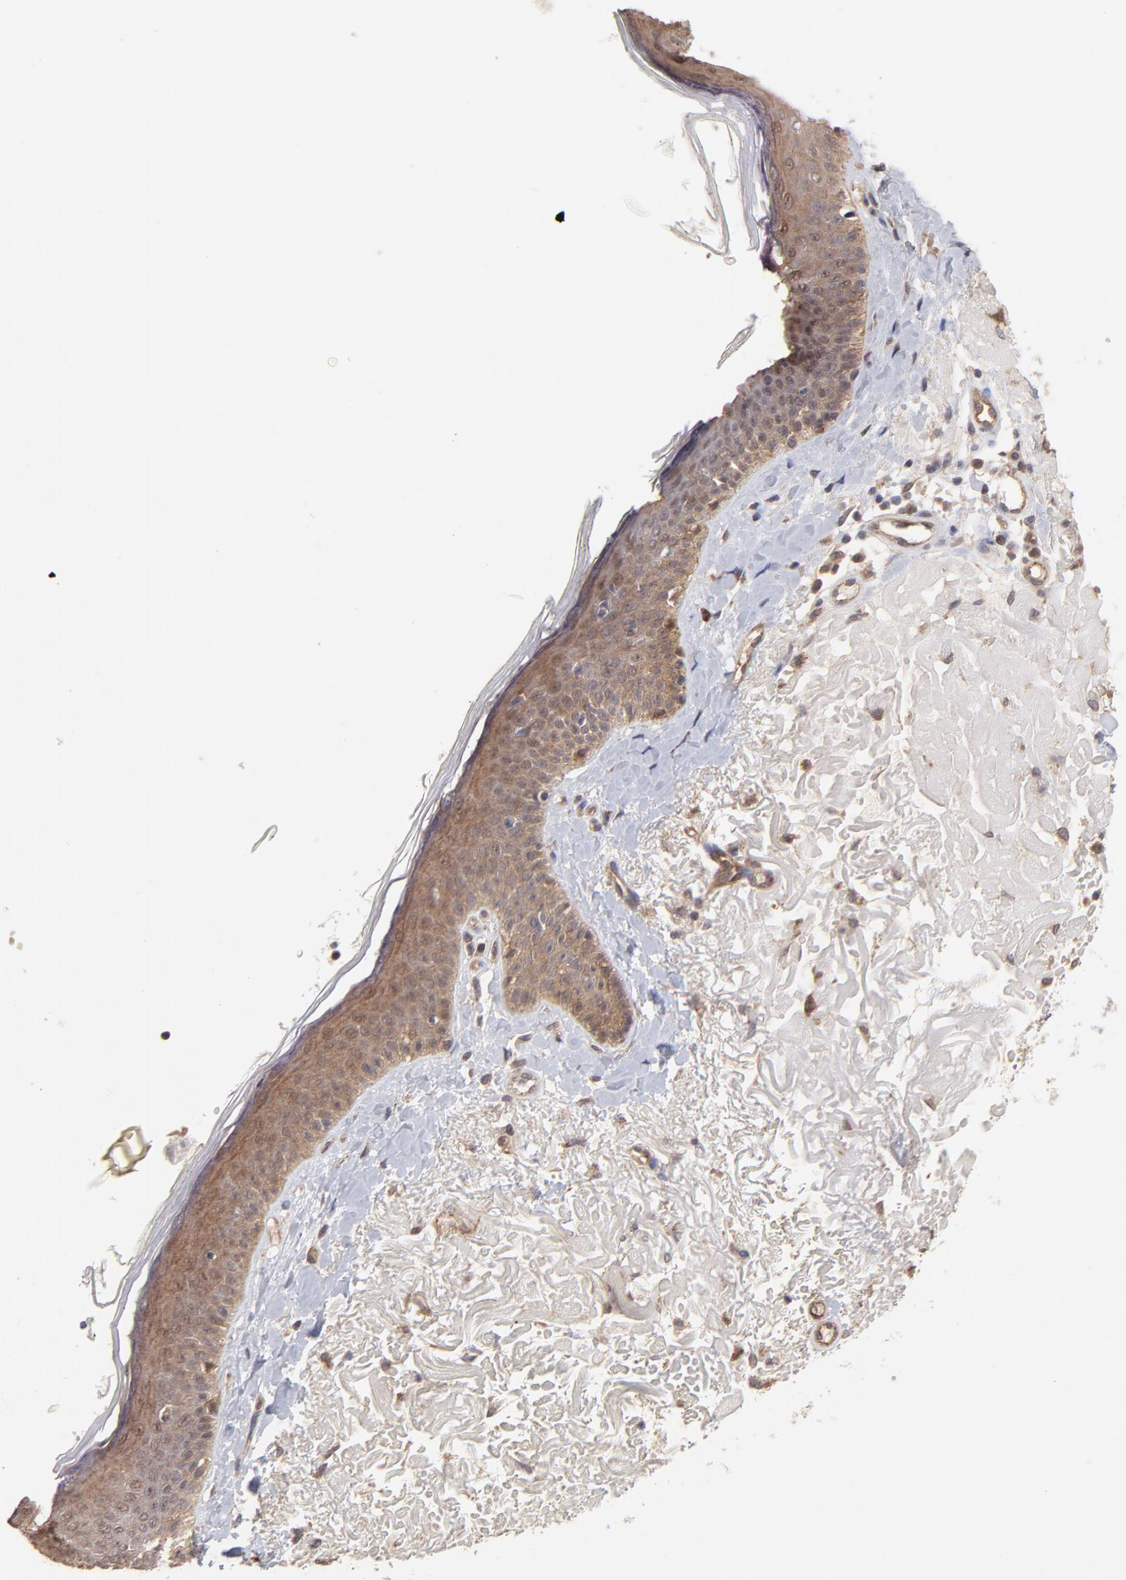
{"staining": {"intensity": "moderate", "quantity": ">75%", "location": "cytoplasmic/membranous"}, "tissue": "skin cancer", "cell_type": "Tumor cells", "image_type": "cancer", "snomed": [{"axis": "morphology", "description": "Basal cell carcinoma"}, {"axis": "topography", "description": "Skin"}], "caption": "Protein expression analysis of human skin cancer reveals moderate cytoplasmic/membranous expression in about >75% of tumor cells.", "gene": "STAP2", "patient": {"sex": "male", "age": 74}}